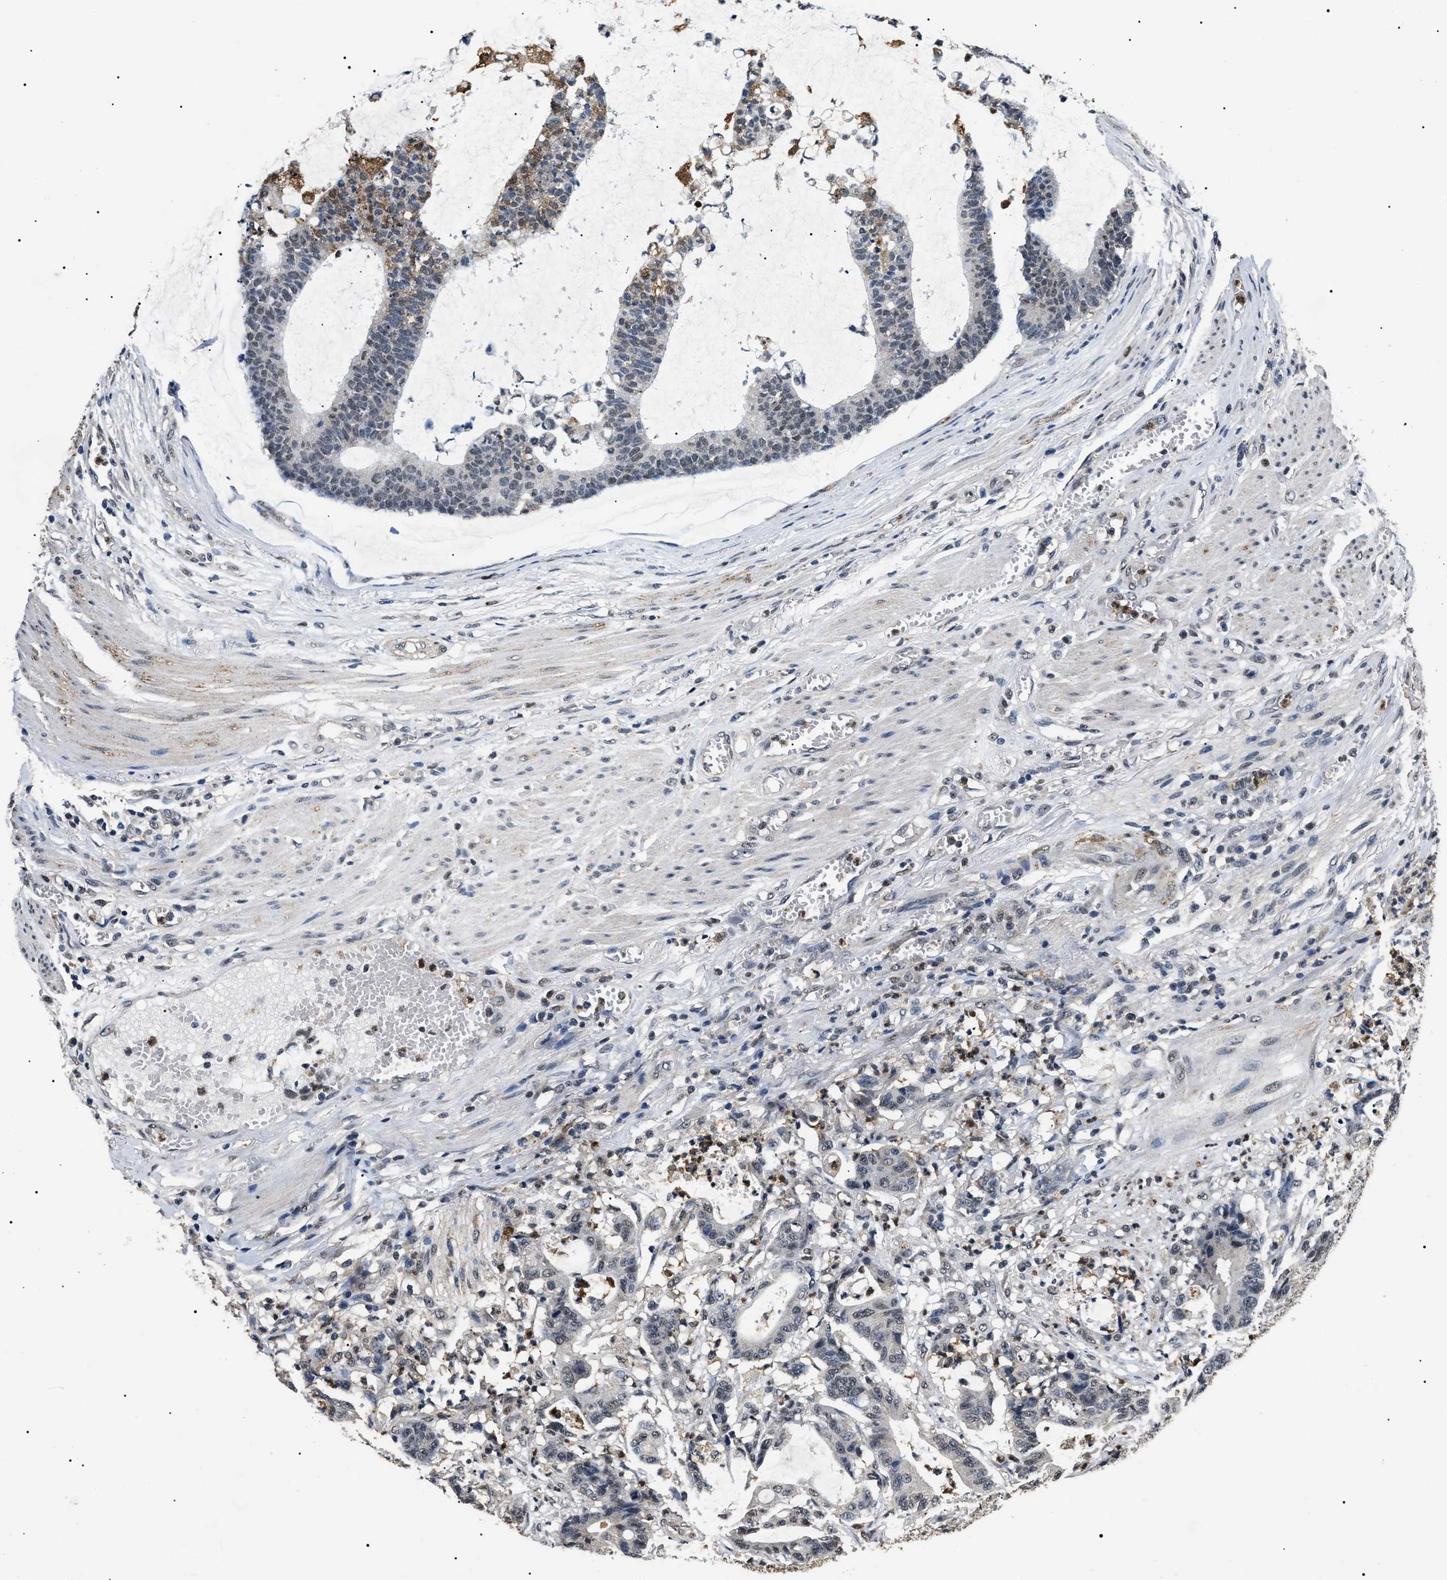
{"staining": {"intensity": "weak", "quantity": "<25%", "location": "nuclear"}, "tissue": "colorectal cancer", "cell_type": "Tumor cells", "image_type": "cancer", "snomed": [{"axis": "morphology", "description": "Adenocarcinoma, NOS"}, {"axis": "topography", "description": "Colon"}], "caption": "Immunohistochemistry histopathology image of neoplastic tissue: human colorectal cancer (adenocarcinoma) stained with DAB (3,3'-diaminobenzidine) reveals no significant protein positivity in tumor cells. (Stains: DAB (3,3'-diaminobenzidine) immunohistochemistry with hematoxylin counter stain, Microscopy: brightfield microscopy at high magnification).", "gene": "ANP32E", "patient": {"sex": "female", "age": 84}}